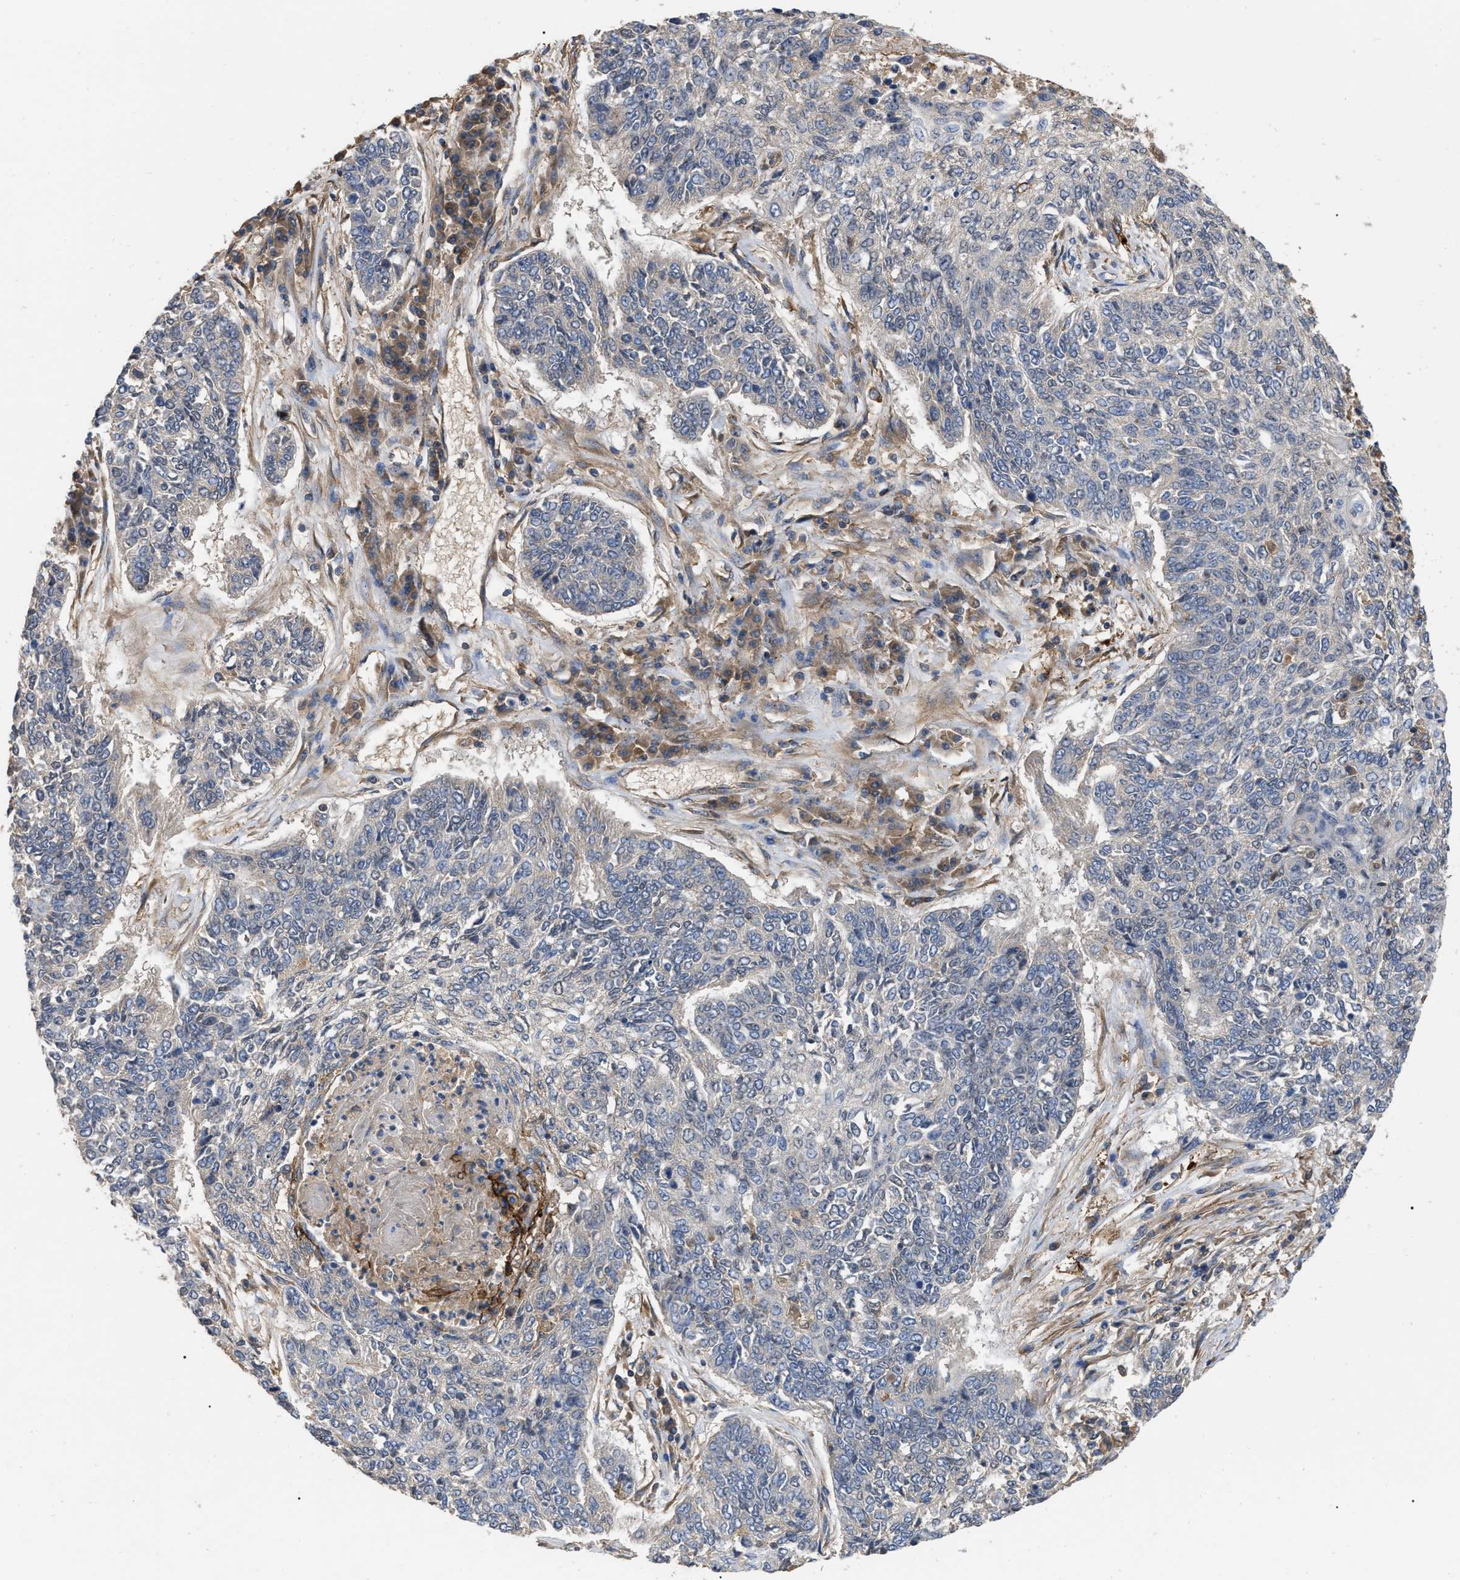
{"staining": {"intensity": "negative", "quantity": "none", "location": "none"}, "tissue": "lung cancer", "cell_type": "Tumor cells", "image_type": "cancer", "snomed": [{"axis": "morphology", "description": "Normal tissue, NOS"}, {"axis": "morphology", "description": "Squamous cell carcinoma, NOS"}, {"axis": "topography", "description": "Cartilage tissue"}, {"axis": "topography", "description": "Bronchus"}, {"axis": "topography", "description": "Lung"}], "caption": "DAB (3,3'-diaminobenzidine) immunohistochemical staining of squamous cell carcinoma (lung) displays no significant positivity in tumor cells. (Brightfield microscopy of DAB (3,3'-diaminobenzidine) IHC at high magnification).", "gene": "RABEP1", "patient": {"sex": "female", "age": 49}}